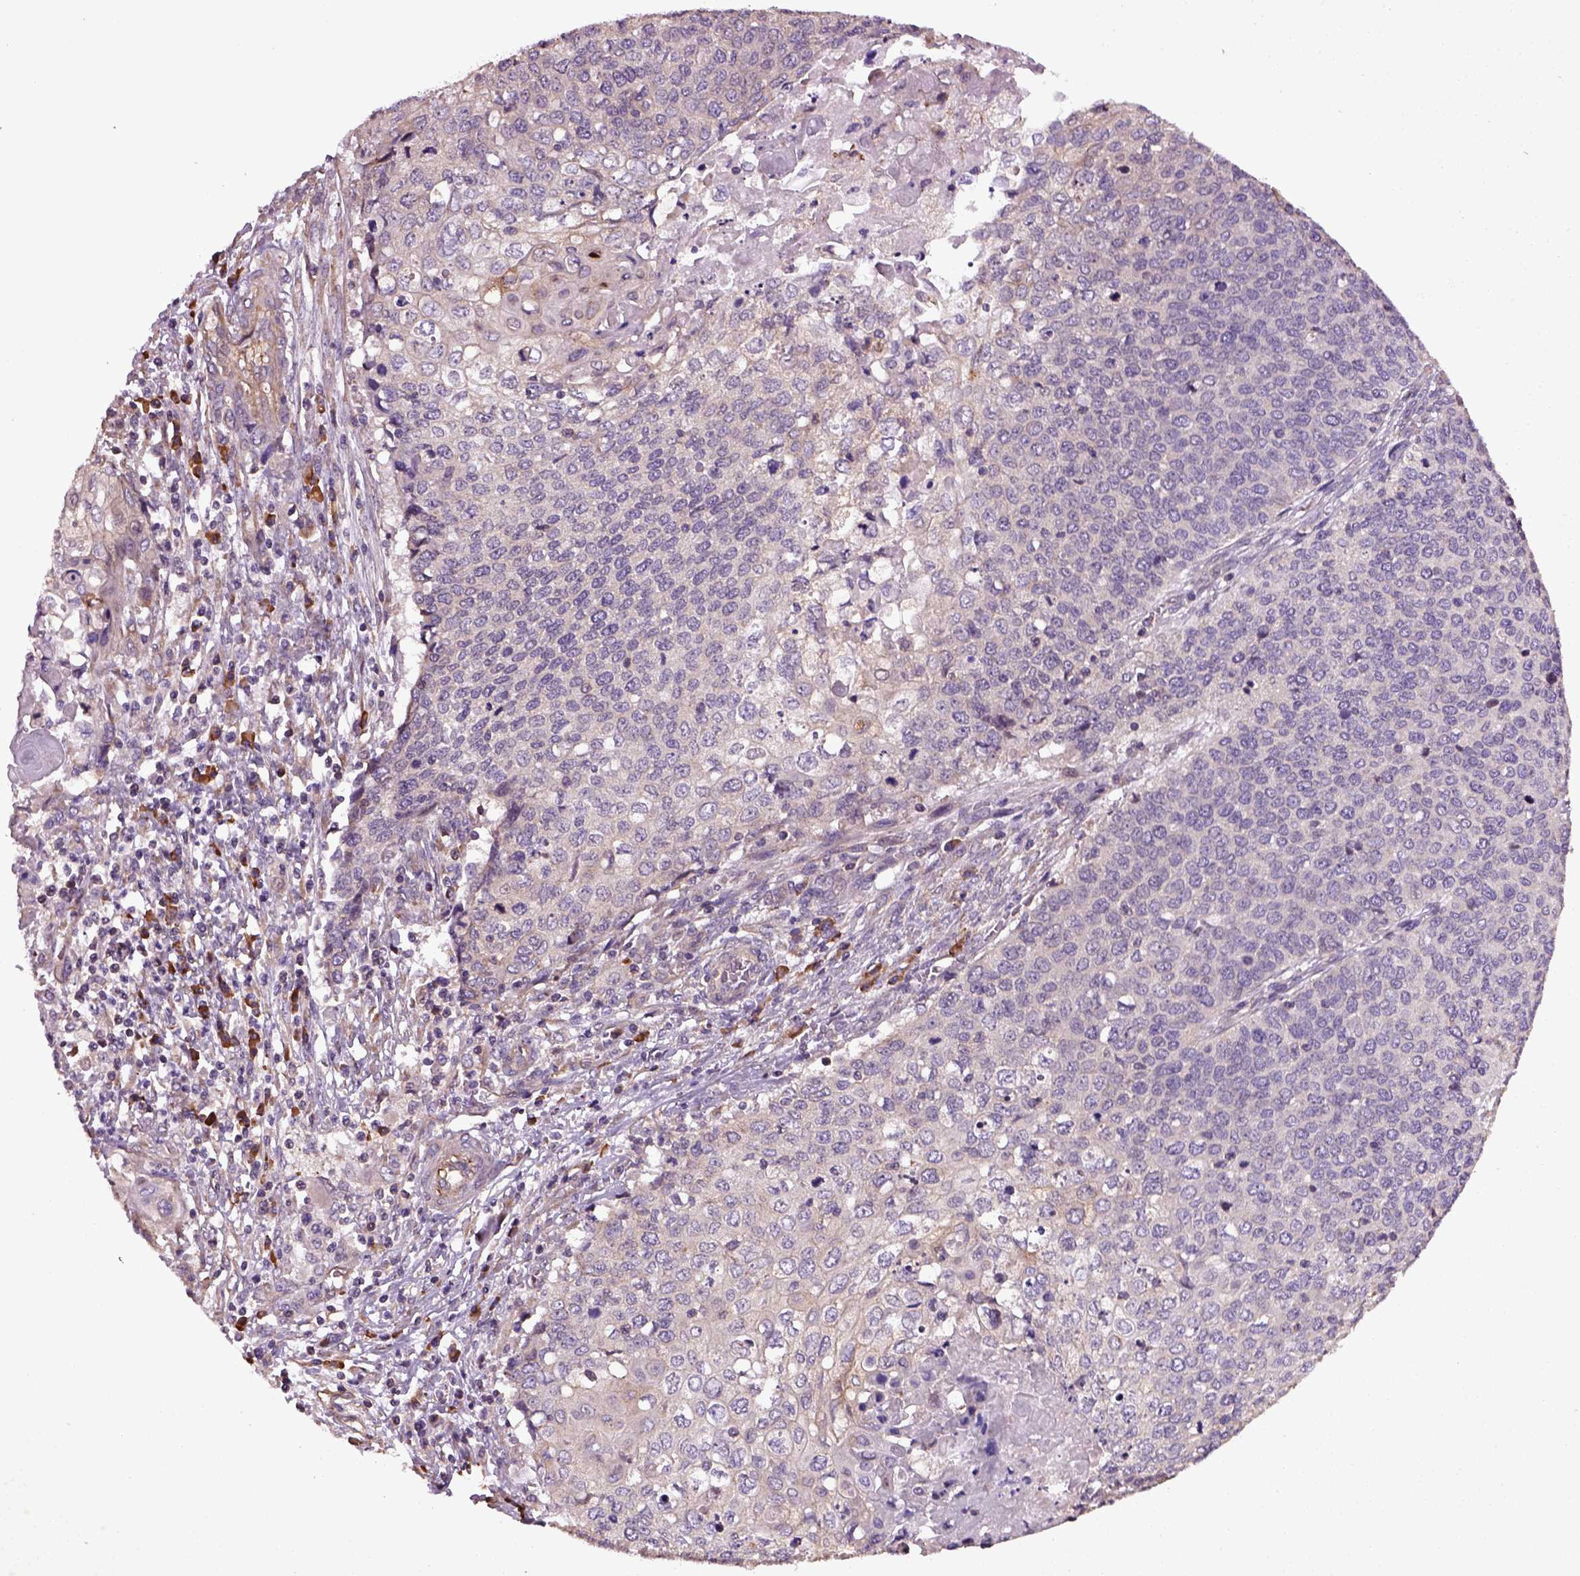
{"staining": {"intensity": "negative", "quantity": "none", "location": "none"}, "tissue": "cervical cancer", "cell_type": "Tumor cells", "image_type": "cancer", "snomed": [{"axis": "morphology", "description": "Squamous cell carcinoma, NOS"}, {"axis": "topography", "description": "Cervix"}], "caption": "Immunohistochemistry (IHC) histopathology image of neoplastic tissue: cervical cancer (squamous cell carcinoma) stained with DAB (3,3'-diaminobenzidine) shows no significant protein staining in tumor cells. (Brightfield microscopy of DAB (3,3'-diaminobenzidine) immunohistochemistry (IHC) at high magnification).", "gene": "TPRG1", "patient": {"sex": "female", "age": 39}}